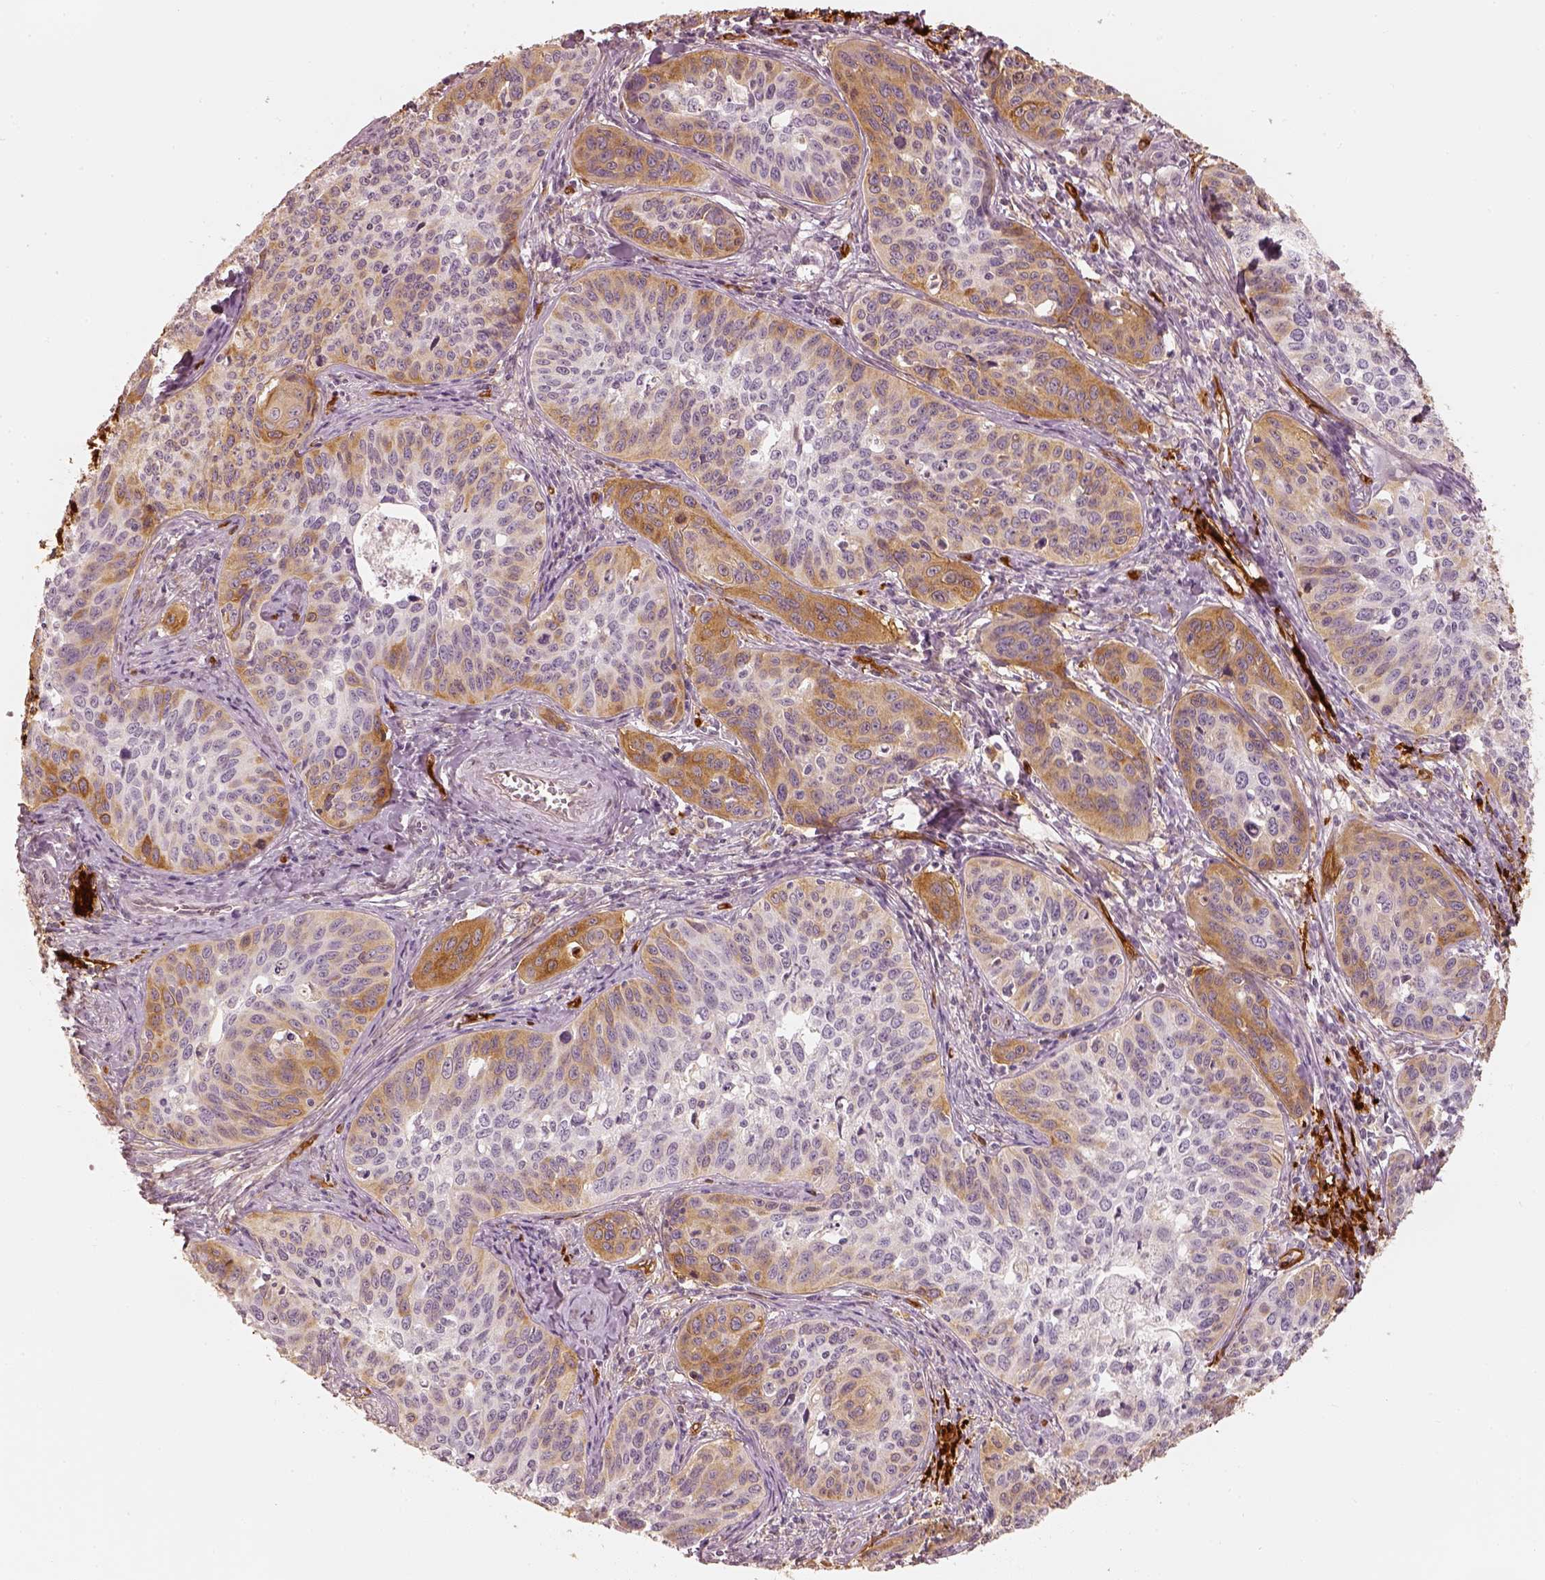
{"staining": {"intensity": "moderate", "quantity": "25%-75%", "location": "cytoplasmic/membranous"}, "tissue": "cervical cancer", "cell_type": "Tumor cells", "image_type": "cancer", "snomed": [{"axis": "morphology", "description": "Squamous cell carcinoma, NOS"}, {"axis": "topography", "description": "Cervix"}], "caption": "Immunohistochemistry (IHC) staining of cervical cancer, which reveals medium levels of moderate cytoplasmic/membranous staining in about 25%-75% of tumor cells indicating moderate cytoplasmic/membranous protein positivity. The staining was performed using DAB (brown) for protein detection and nuclei were counterstained in hematoxylin (blue).", "gene": "FSCN1", "patient": {"sex": "female", "age": 31}}